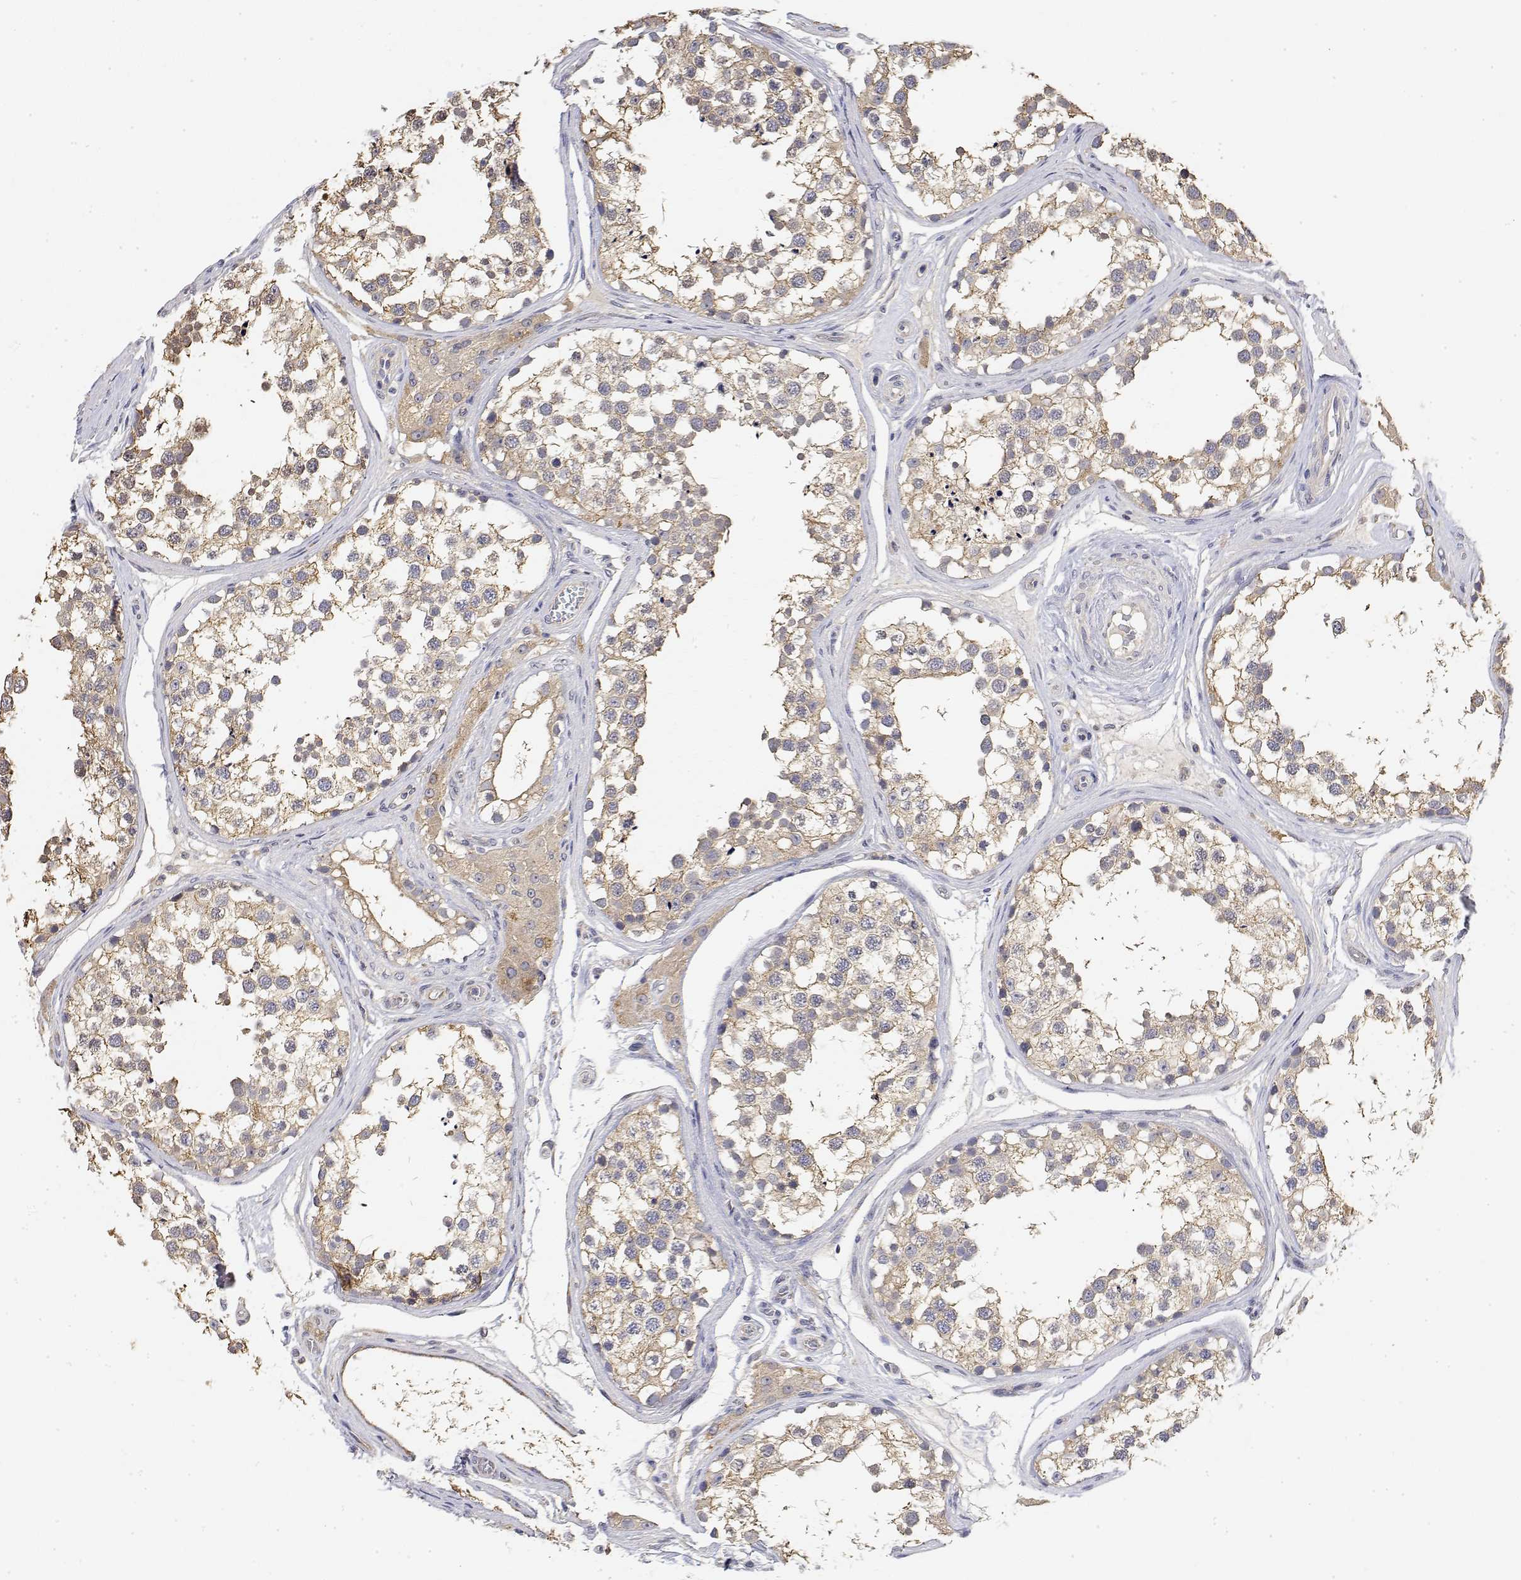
{"staining": {"intensity": "moderate", "quantity": "25%-75%", "location": "cytoplasmic/membranous"}, "tissue": "testis", "cell_type": "Cells in seminiferous ducts", "image_type": "normal", "snomed": [{"axis": "morphology", "description": "Normal tissue, NOS"}, {"axis": "morphology", "description": "Seminoma, NOS"}, {"axis": "topography", "description": "Testis"}], "caption": "Protein expression analysis of unremarkable human testis reveals moderate cytoplasmic/membranous positivity in about 25%-75% of cells in seminiferous ducts. The staining is performed using DAB brown chromogen to label protein expression. The nuclei are counter-stained blue using hematoxylin.", "gene": "LONRF3", "patient": {"sex": "male", "age": 65}}